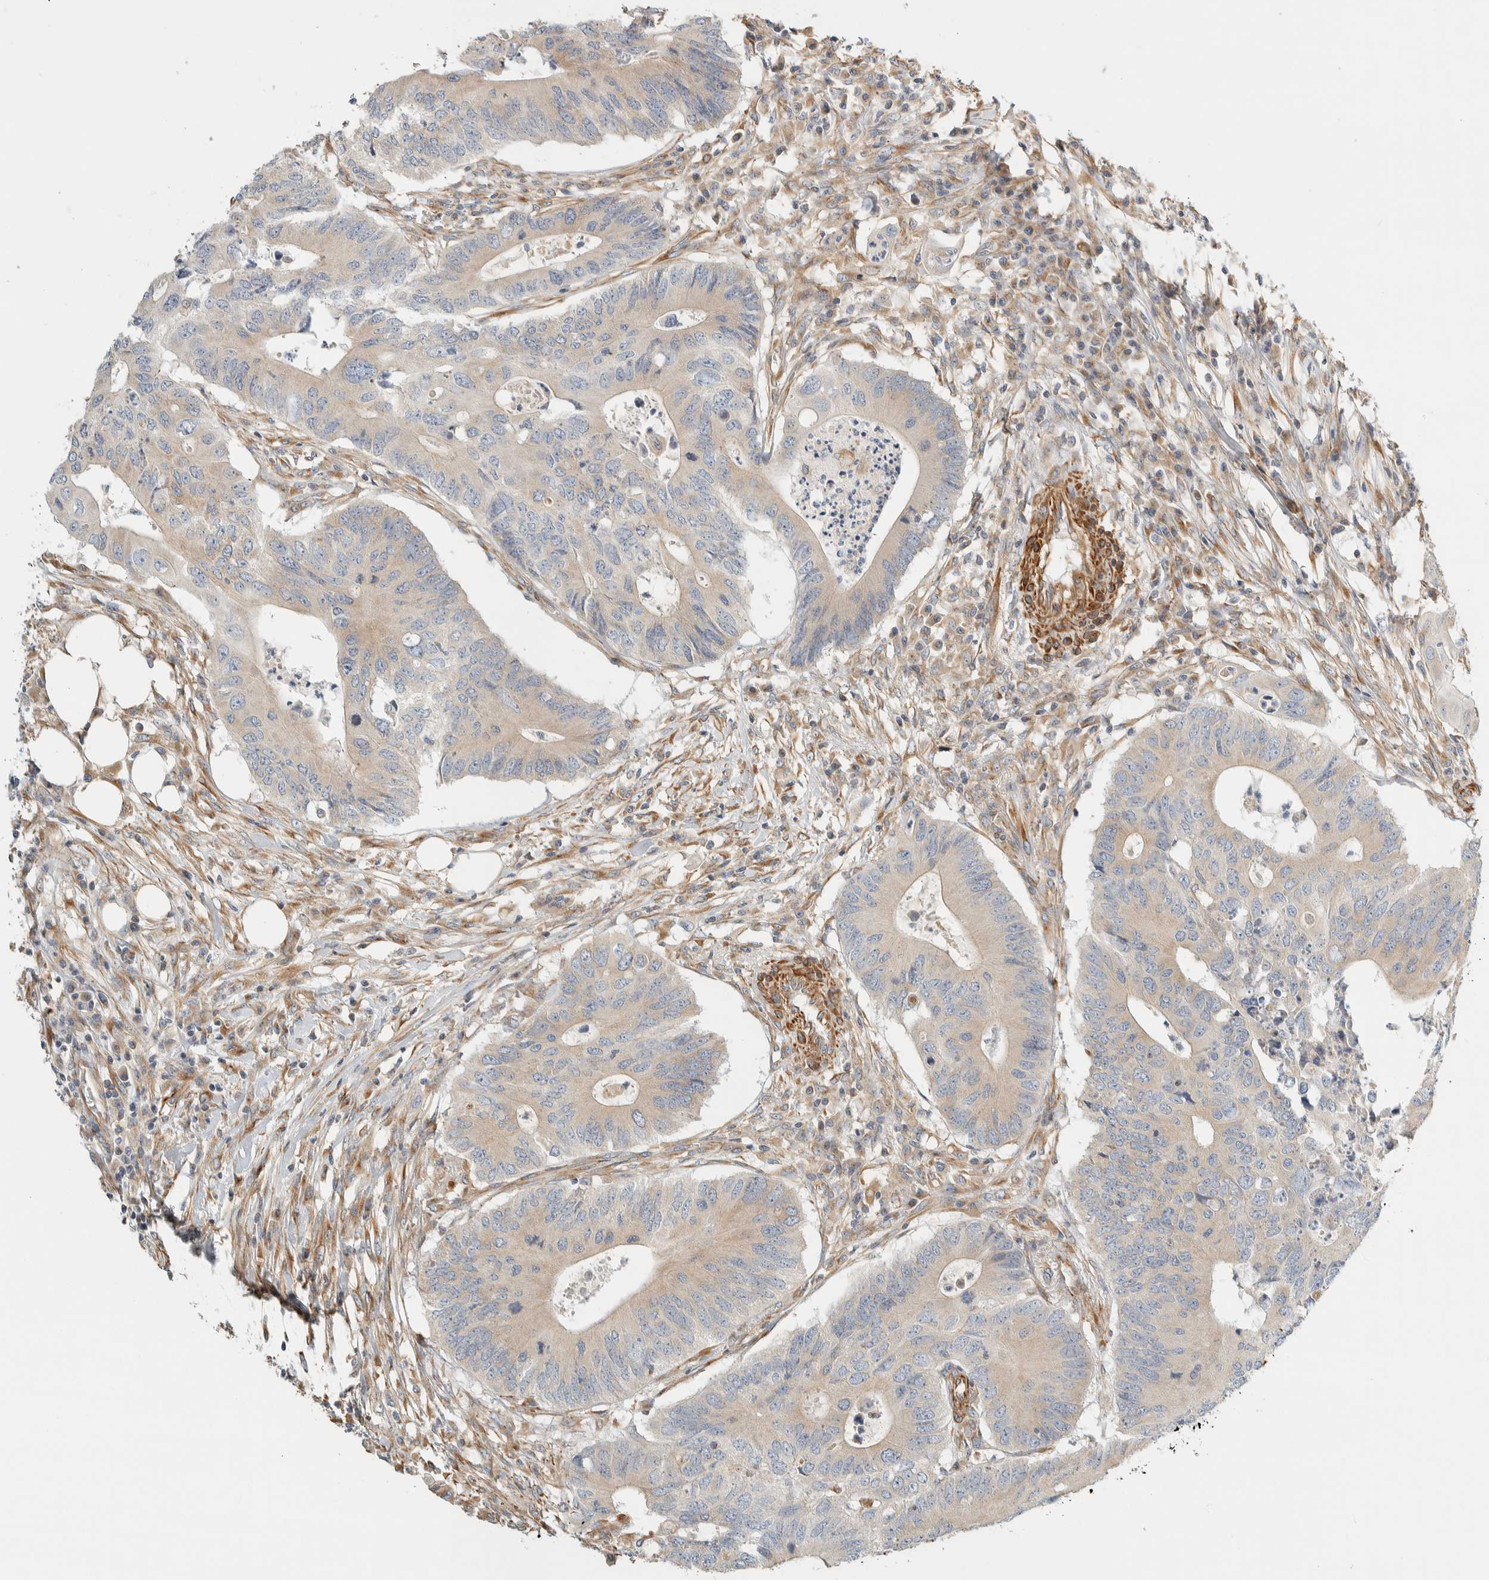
{"staining": {"intensity": "weak", "quantity": ">75%", "location": "cytoplasmic/membranous"}, "tissue": "colorectal cancer", "cell_type": "Tumor cells", "image_type": "cancer", "snomed": [{"axis": "morphology", "description": "Adenocarcinoma, NOS"}, {"axis": "topography", "description": "Colon"}], "caption": "This photomicrograph displays adenocarcinoma (colorectal) stained with immunohistochemistry to label a protein in brown. The cytoplasmic/membranous of tumor cells show weak positivity for the protein. Nuclei are counter-stained blue.", "gene": "CDR2", "patient": {"sex": "male", "age": 71}}